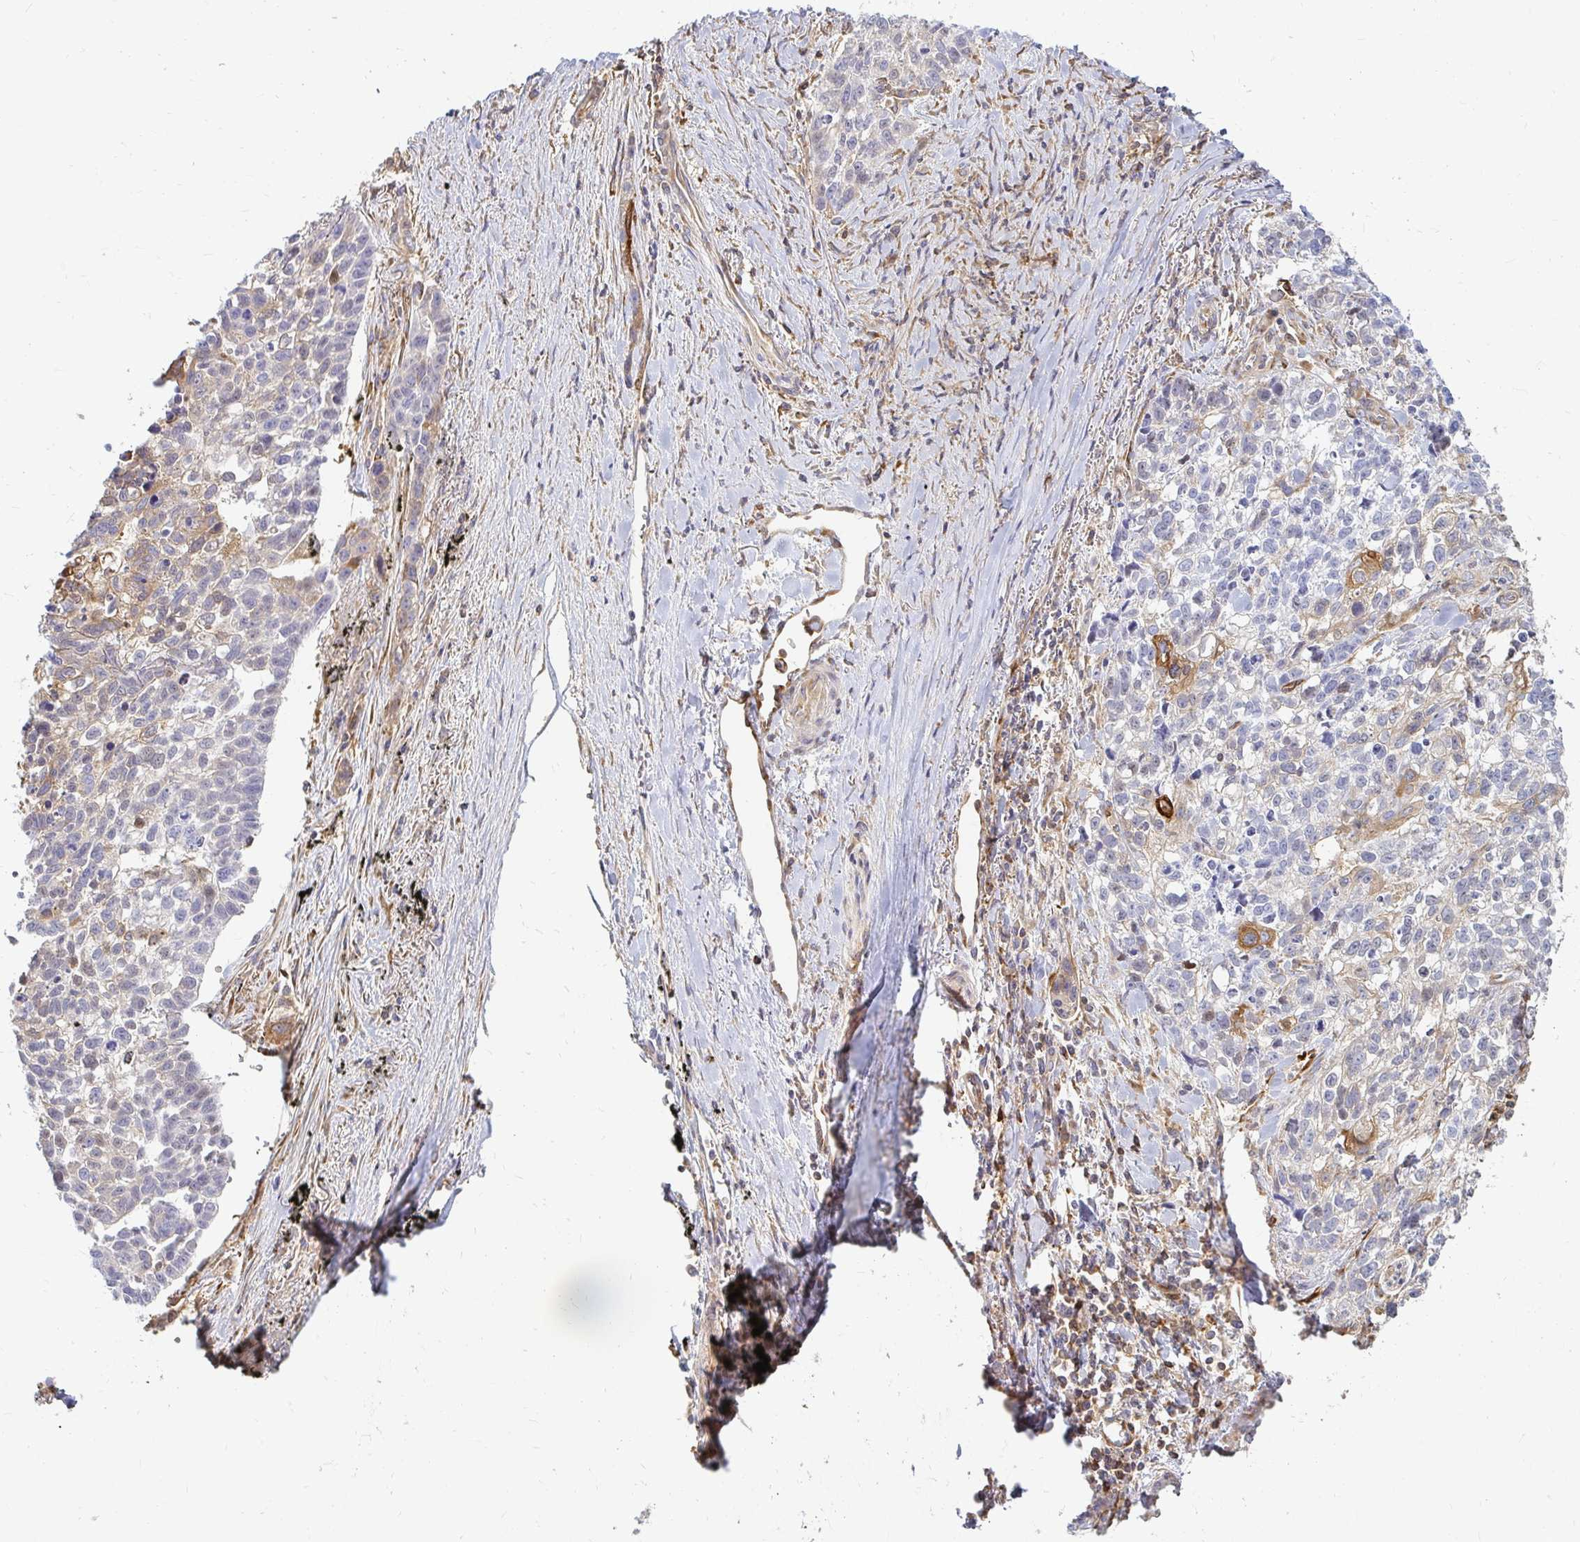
{"staining": {"intensity": "weak", "quantity": "<25%", "location": "cytoplasmic/membranous"}, "tissue": "lung cancer", "cell_type": "Tumor cells", "image_type": "cancer", "snomed": [{"axis": "morphology", "description": "Squamous cell carcinoma, NOS"}, {"axis": "topography", "description": "Lung"}], "caption": "DAB (3,3'-diaminobenzidine) immunohistochemical staining of human lung cancer (squamous cell carcinoma) reveals no significant positivity in tumor cells.", "gene": "CAST", "patient": {"sex": "male", "age": 74}}